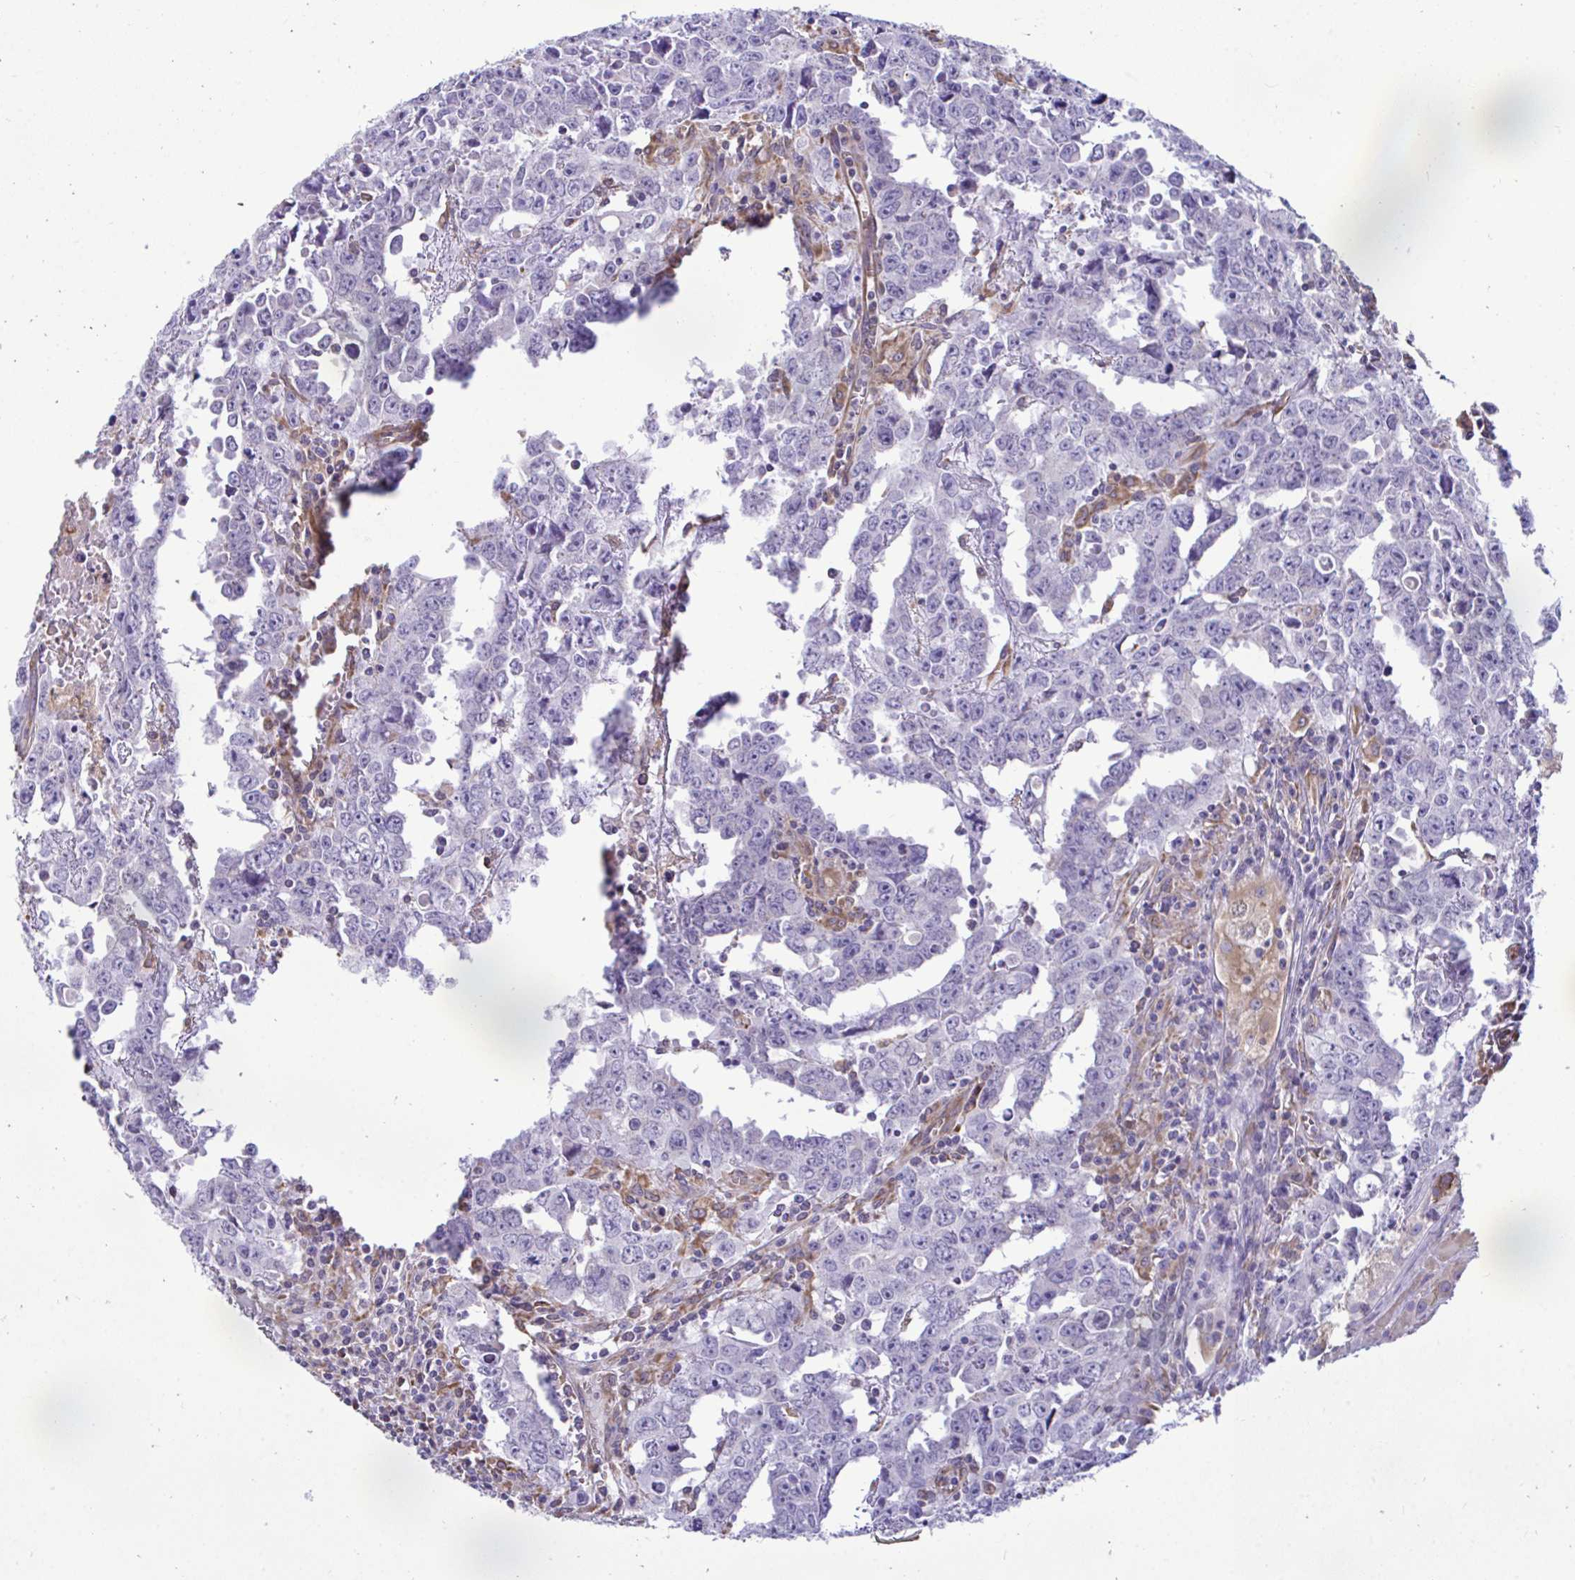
{"staining": {"intensity": "weak", "quantity": ">75%", "location": "cytoplasmic/membranous"}, "tissue": "testis cancer", "cell_type": "Tumor cells", "image_type": "cancer", "snomed": [{"axis": "morphology", "description": "Carcinoma, Embryonal, NOS"}, {"axis": "topography", "description": "Testis"}], "caption": "Testis cancer stained with a protein marker exhibits weak staining in tumor cells.", "gene": "PIGK", "patient": {"sex": "male", "age": 22}}